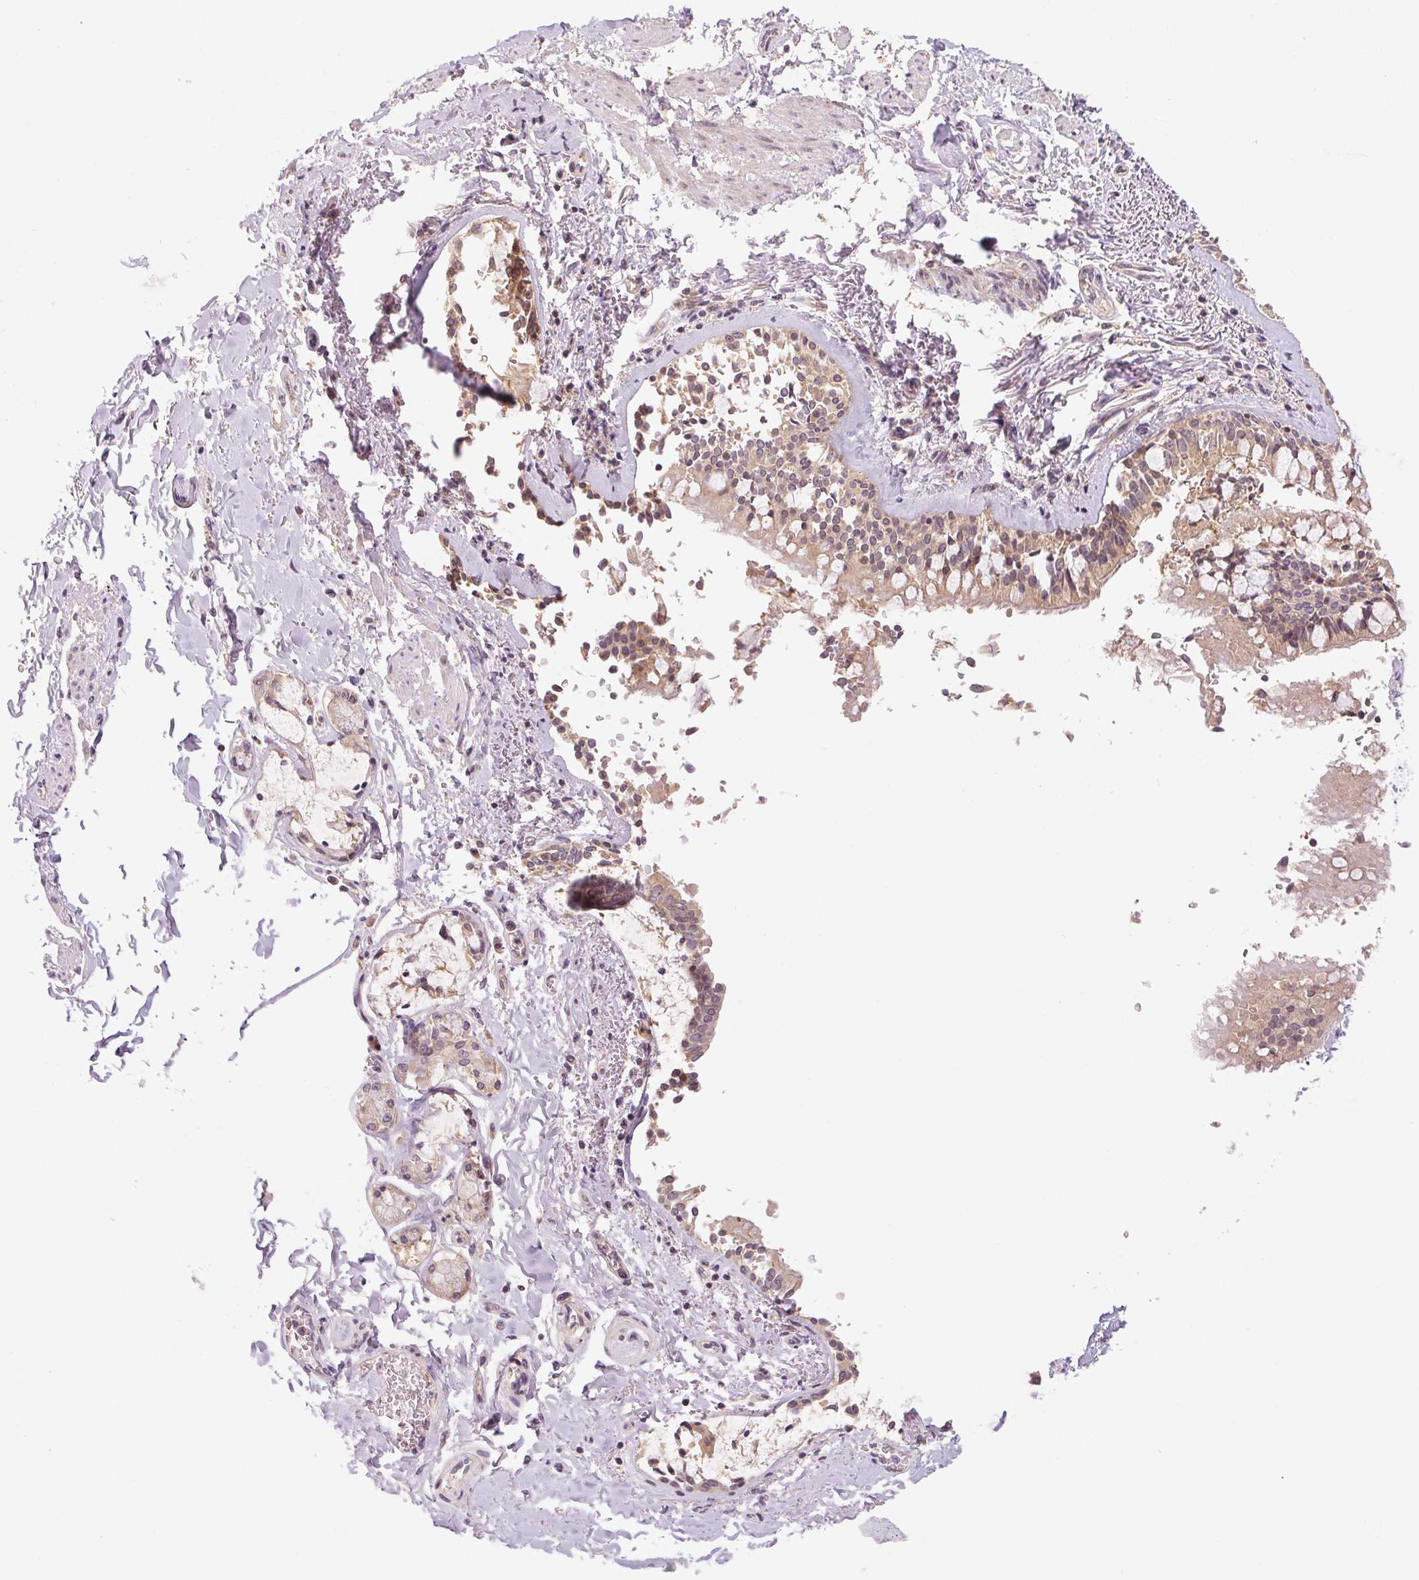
{"staining": {"intensity": "weak", "quantity": "25%-75%", "location": "cytoplasmic/membranous"}, "tissue": "soft tissue", "cell_type": "Chondrocytes", "image_type": "normal", "snomed": [{"axis": "morphology", "description": "Normal tissue, NOS"}, {"axis": "topography", "description": "Cartilage tissue"}, {"axis": "topography", "description": "Bronchus"}, {"axis": "topography", "description": "Peripheral nerve tissue"}], "caption": "The immunohistochemical stain labels weak cytoplasmic/membranous positivity in chondrocytes of benign soft tissue.", "gene": "BNIP5", "patient": {"sex": "male", "age": 67}}